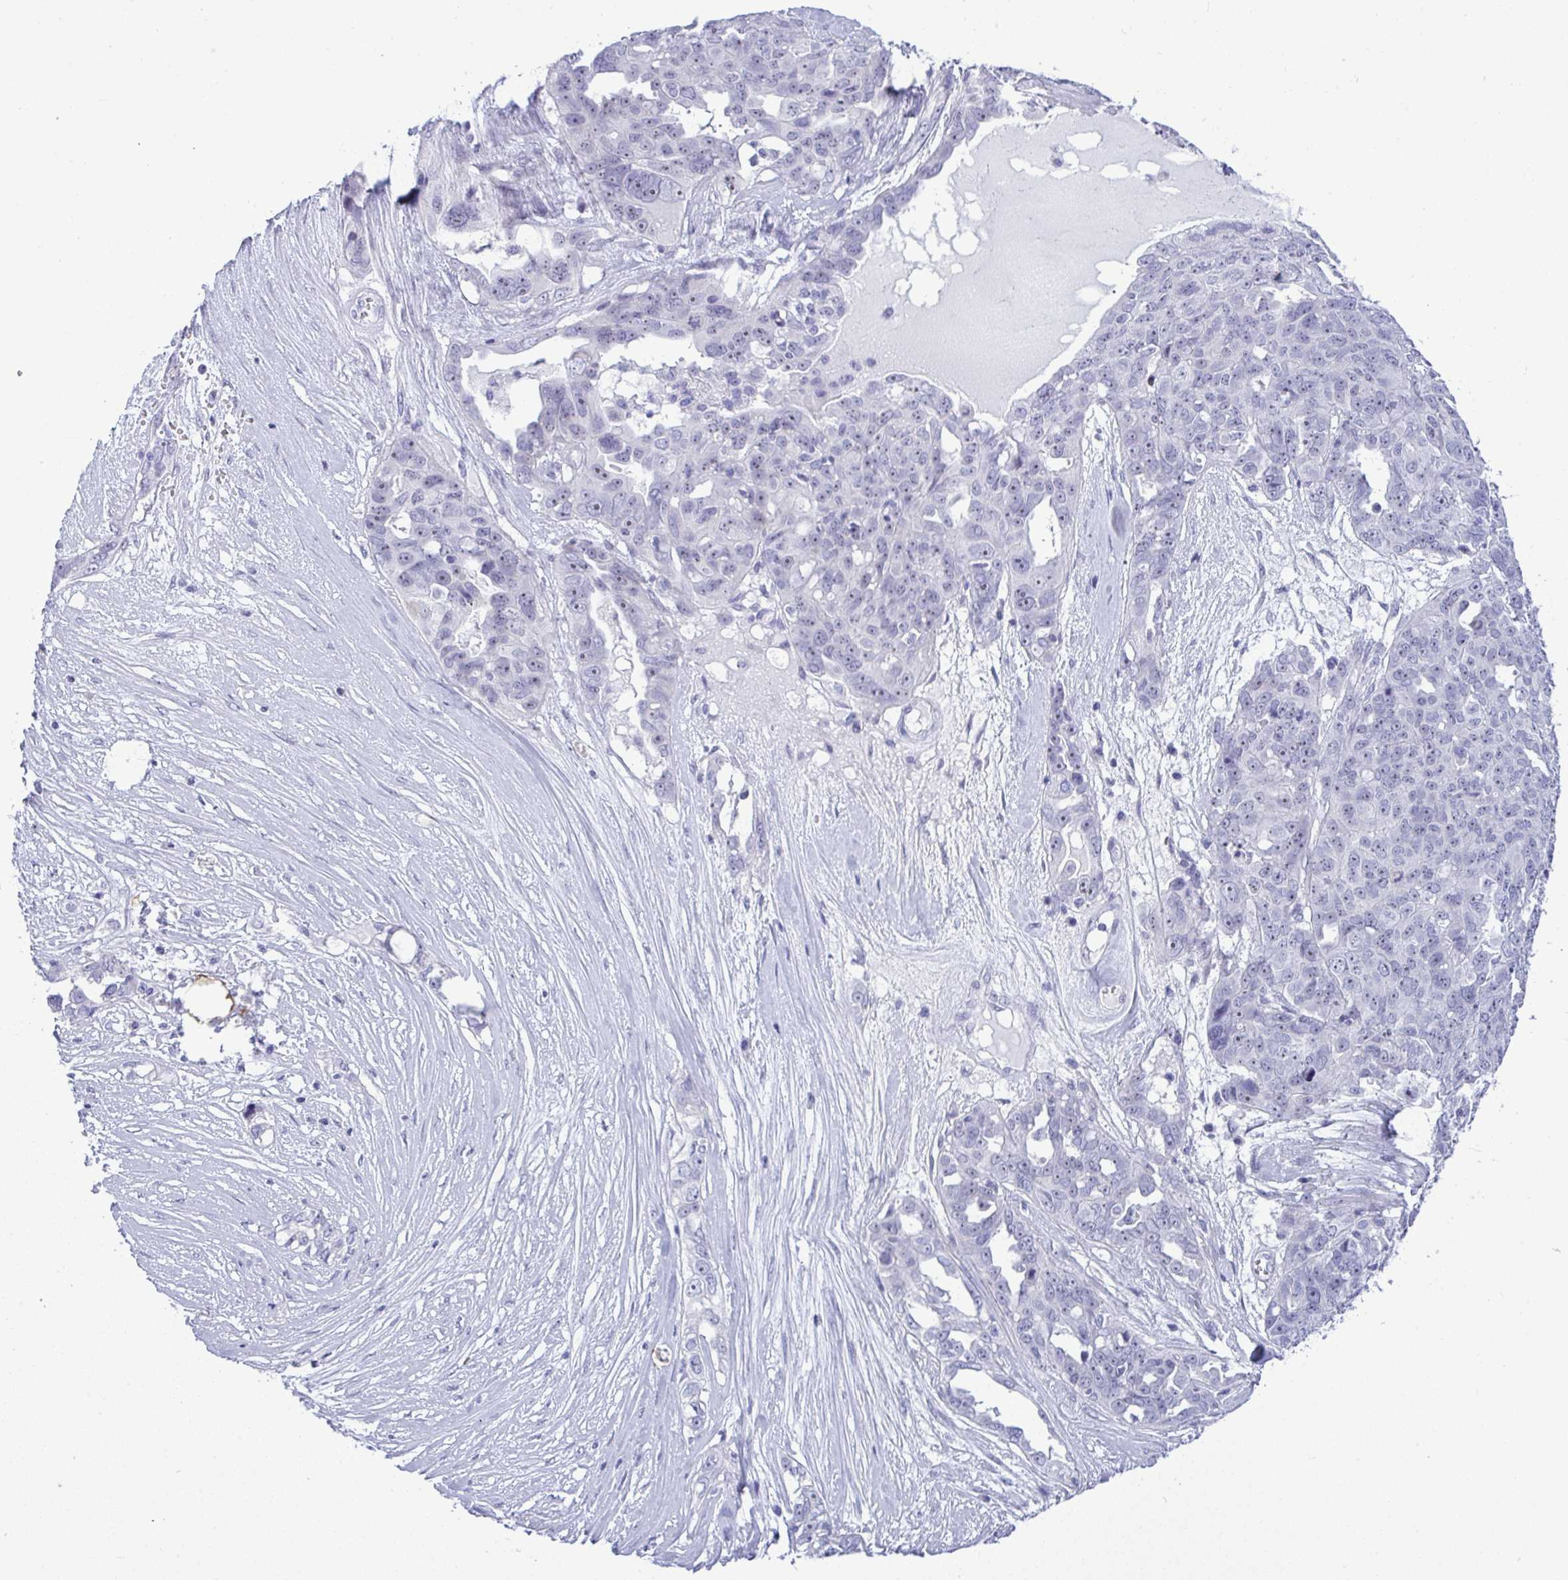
{"staining": {"intensity": "negative", "quantity": "none", "location": "none"}, "tissue": "ovarian cancer", "cell_type": "Tumor cells", "image_type": "cancer", "snomed": [{"axis": "morphology", "description": "Carcinoma, endometroid"}, {"axis": "topography", "description": "Ovary"}], "caption": "This micrograph is of ovarian cancer stained with IHC to label a protein in brown with the nuclei are counter-stained blue. There is no positivity in tumor cells.", "gene": "YBX2", "patient": {"sex": "female", "age": 70}}